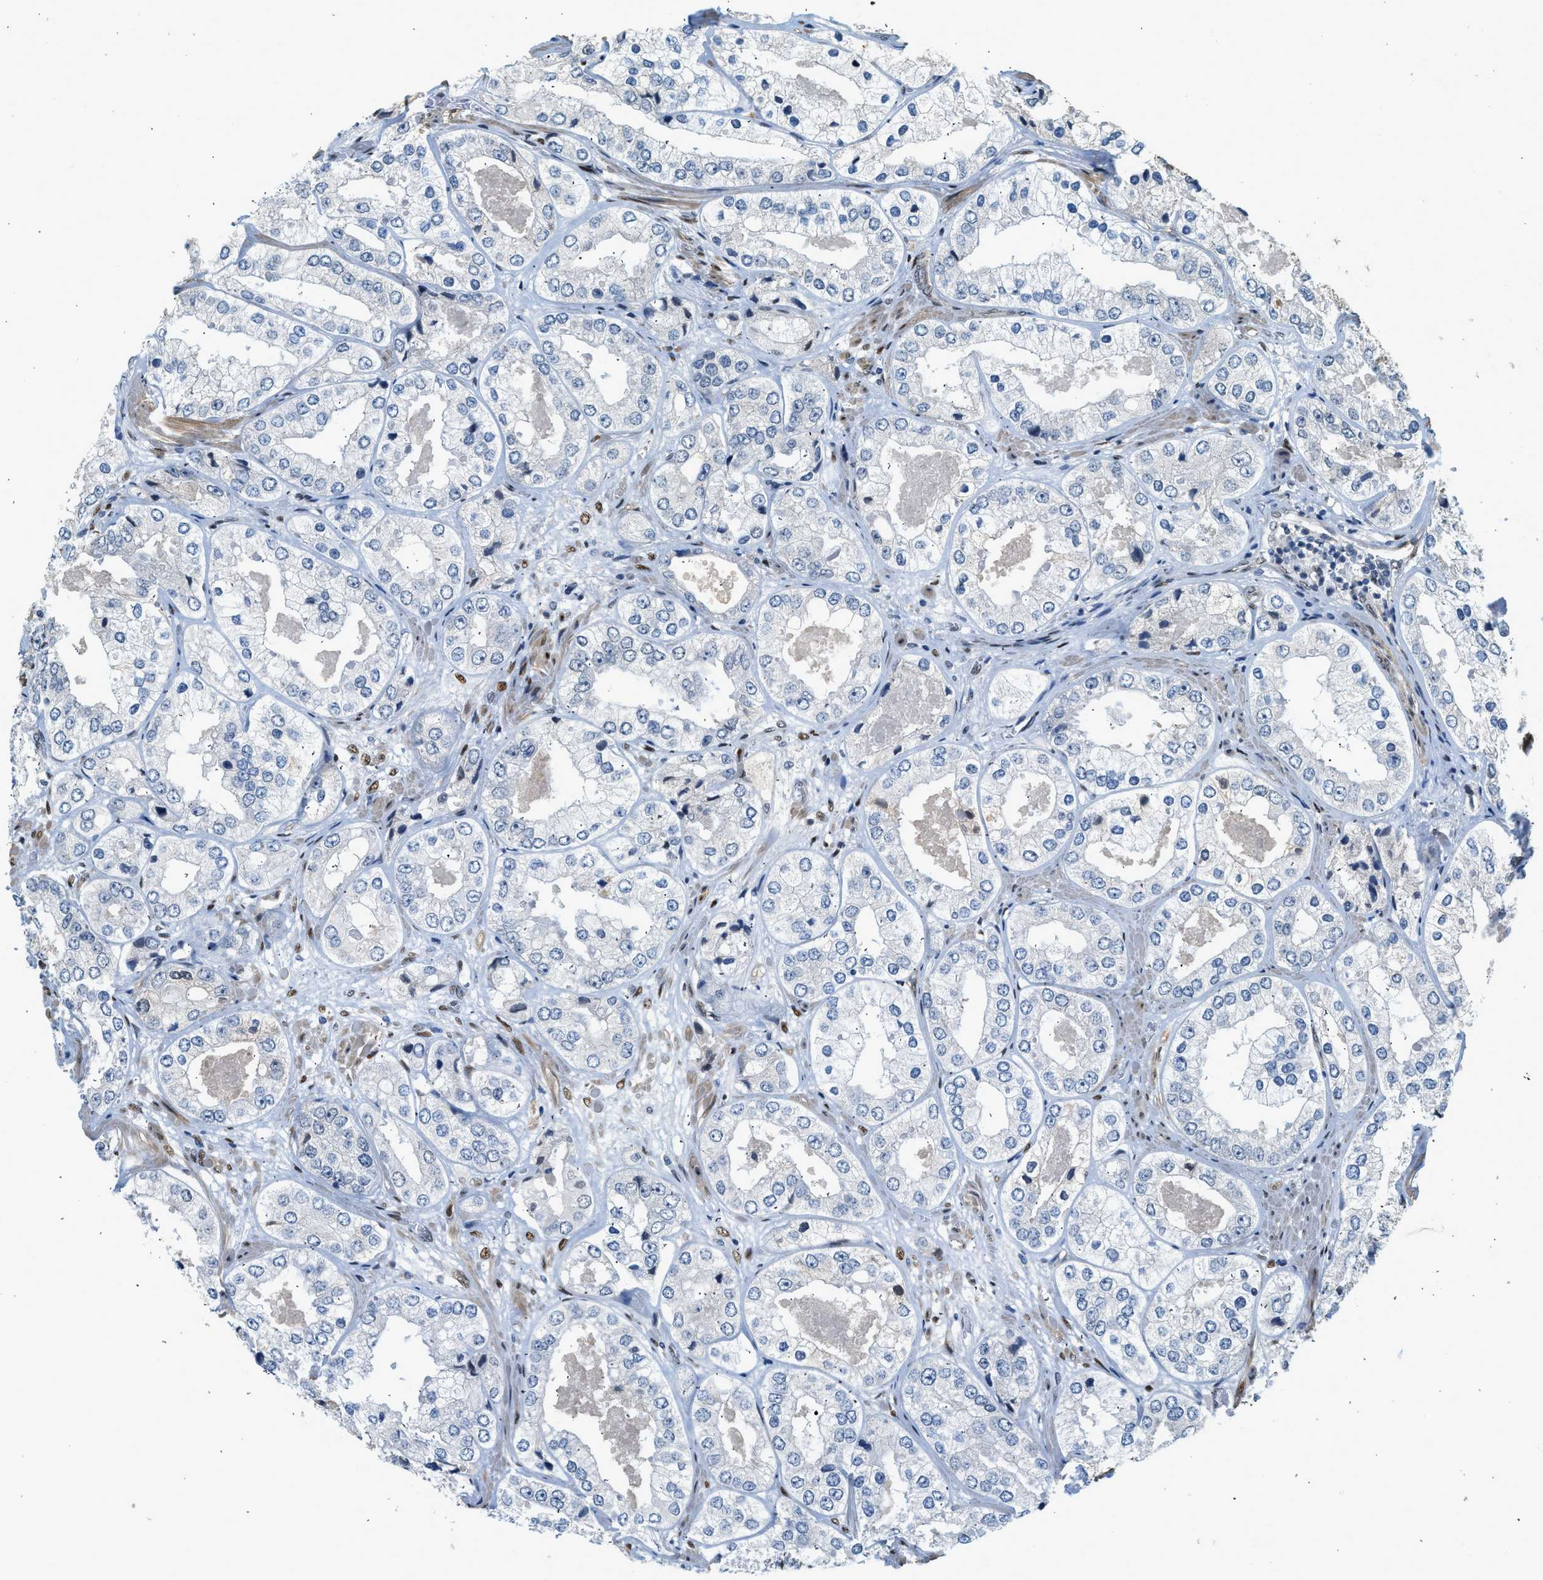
{"staining": {"intensity": "negative", "quantity": "none", "location": "none"}, "tissue": "prostate cancer", "cell_type": "Tumor cells", "image_type": "cancer", "snomed": [{"axis": "morphology", "description": "Adenocarcinoma, High grade"}, {"axis": "topography", "description": "Prostate"}], "caption": "DAB immunohistochemical staining of human prostate cancer (high-grade adenocarcinoma) demonstrates no significant positivity in tumor cells.", "gene": "ZBTB20", "patient": {"sex": "male", "age": 61}}